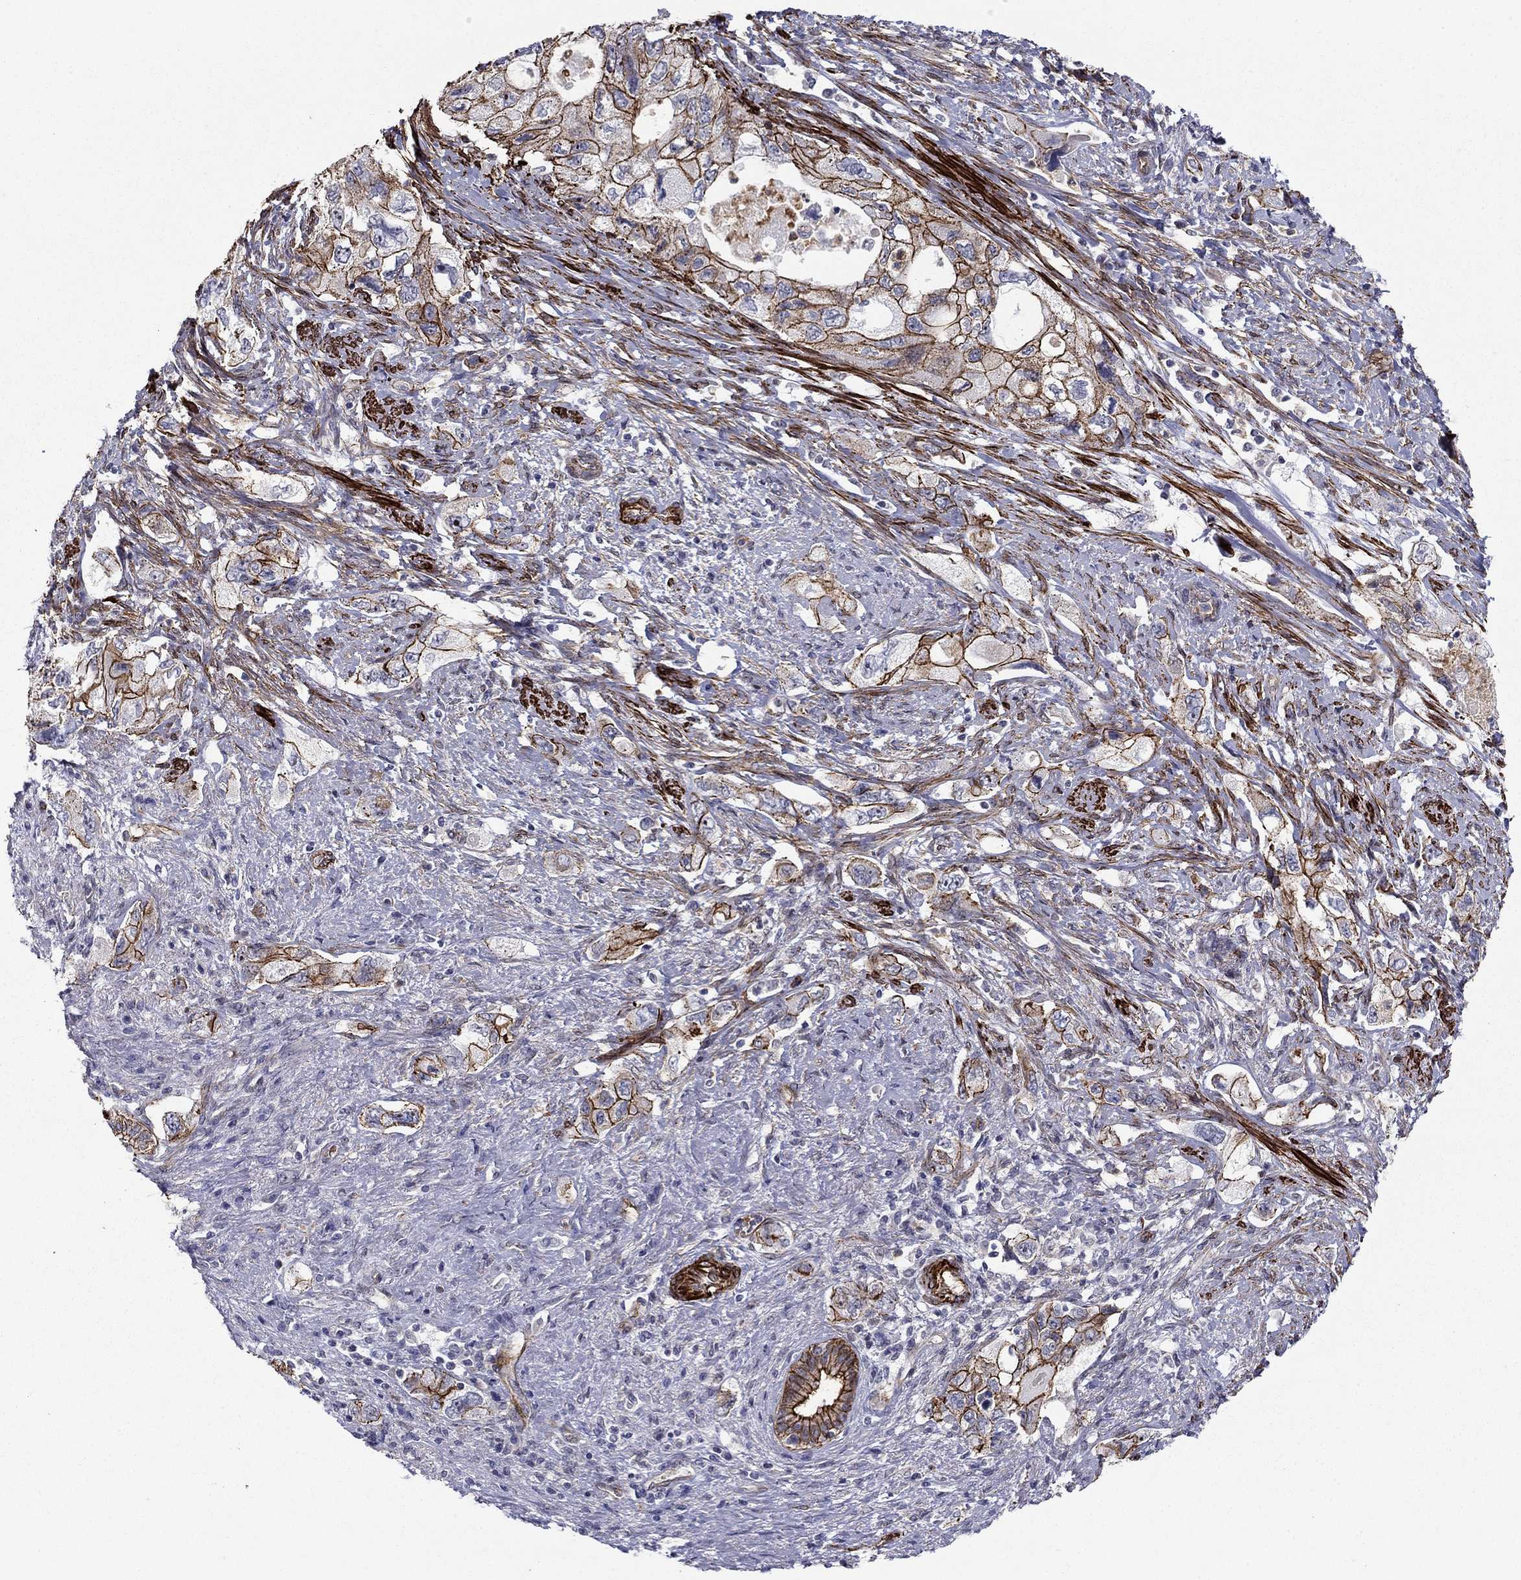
{"staining": {"intensity": "strong", "quantity": ">75%", "location": "cytoplasmic/membranous"}, "tissue": "pancreatic cancer", "cell_type": "Tumor cells", "image_type": "cancer", "snomed": [{"axis": "morphology", "description": "Adenocarcinoma, NOS"}, {"axis": "topography", "description": "Pancreas"}], "caption": "A histopathology image showing strong cytoplasmic/membranous staining in about >75% of tumor cells in adenocarcinoma (pancreatic), as visualized by brown immunohistochemical staining.", "gene": "KRBA1", "patient": {"sex": "female", "age": 73}}